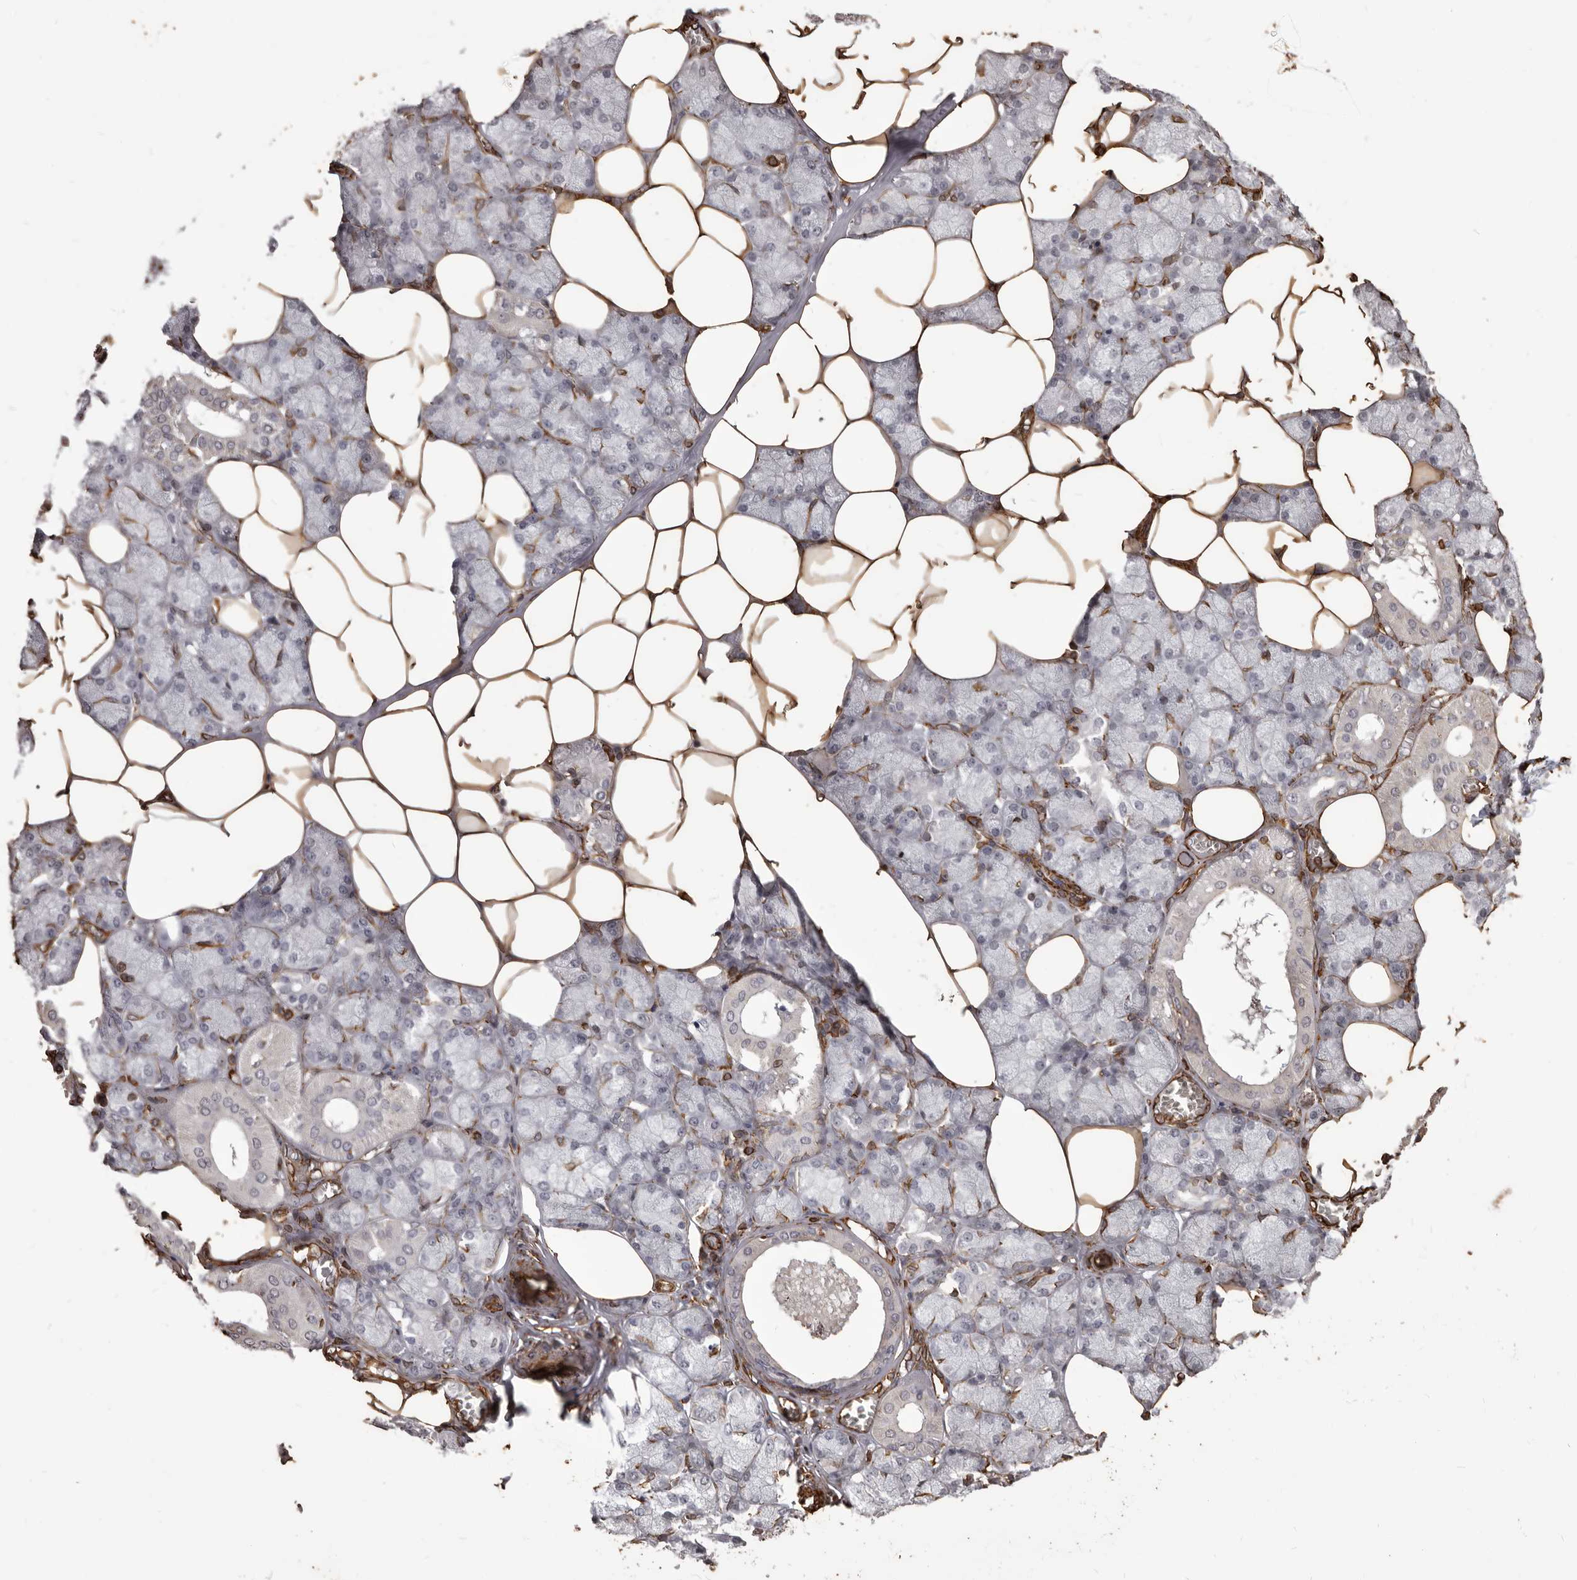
{"staining": {"intensity": "negative", "quantity": "none", "location": "none"}, "tissue": "salivary gland", "cell_type": "Glandular cells", "image_type": "normal", "snomed": [{"axis": "morphology", "description": "Normal tissue, NOS"}, {"axis": "topography", "description": "Salivary gland"}], "caption": "Normal salivary gland was stained to show a protein in brown. There is no significant positivity in glandular cells. (DAB (3,3'-diaminobenzidine) immunohistochemistry (IHC) visualized using brightfield microscopy, high magnification).", "gene": "MTURN", "patient": {"sex": "male", "age": 62}}